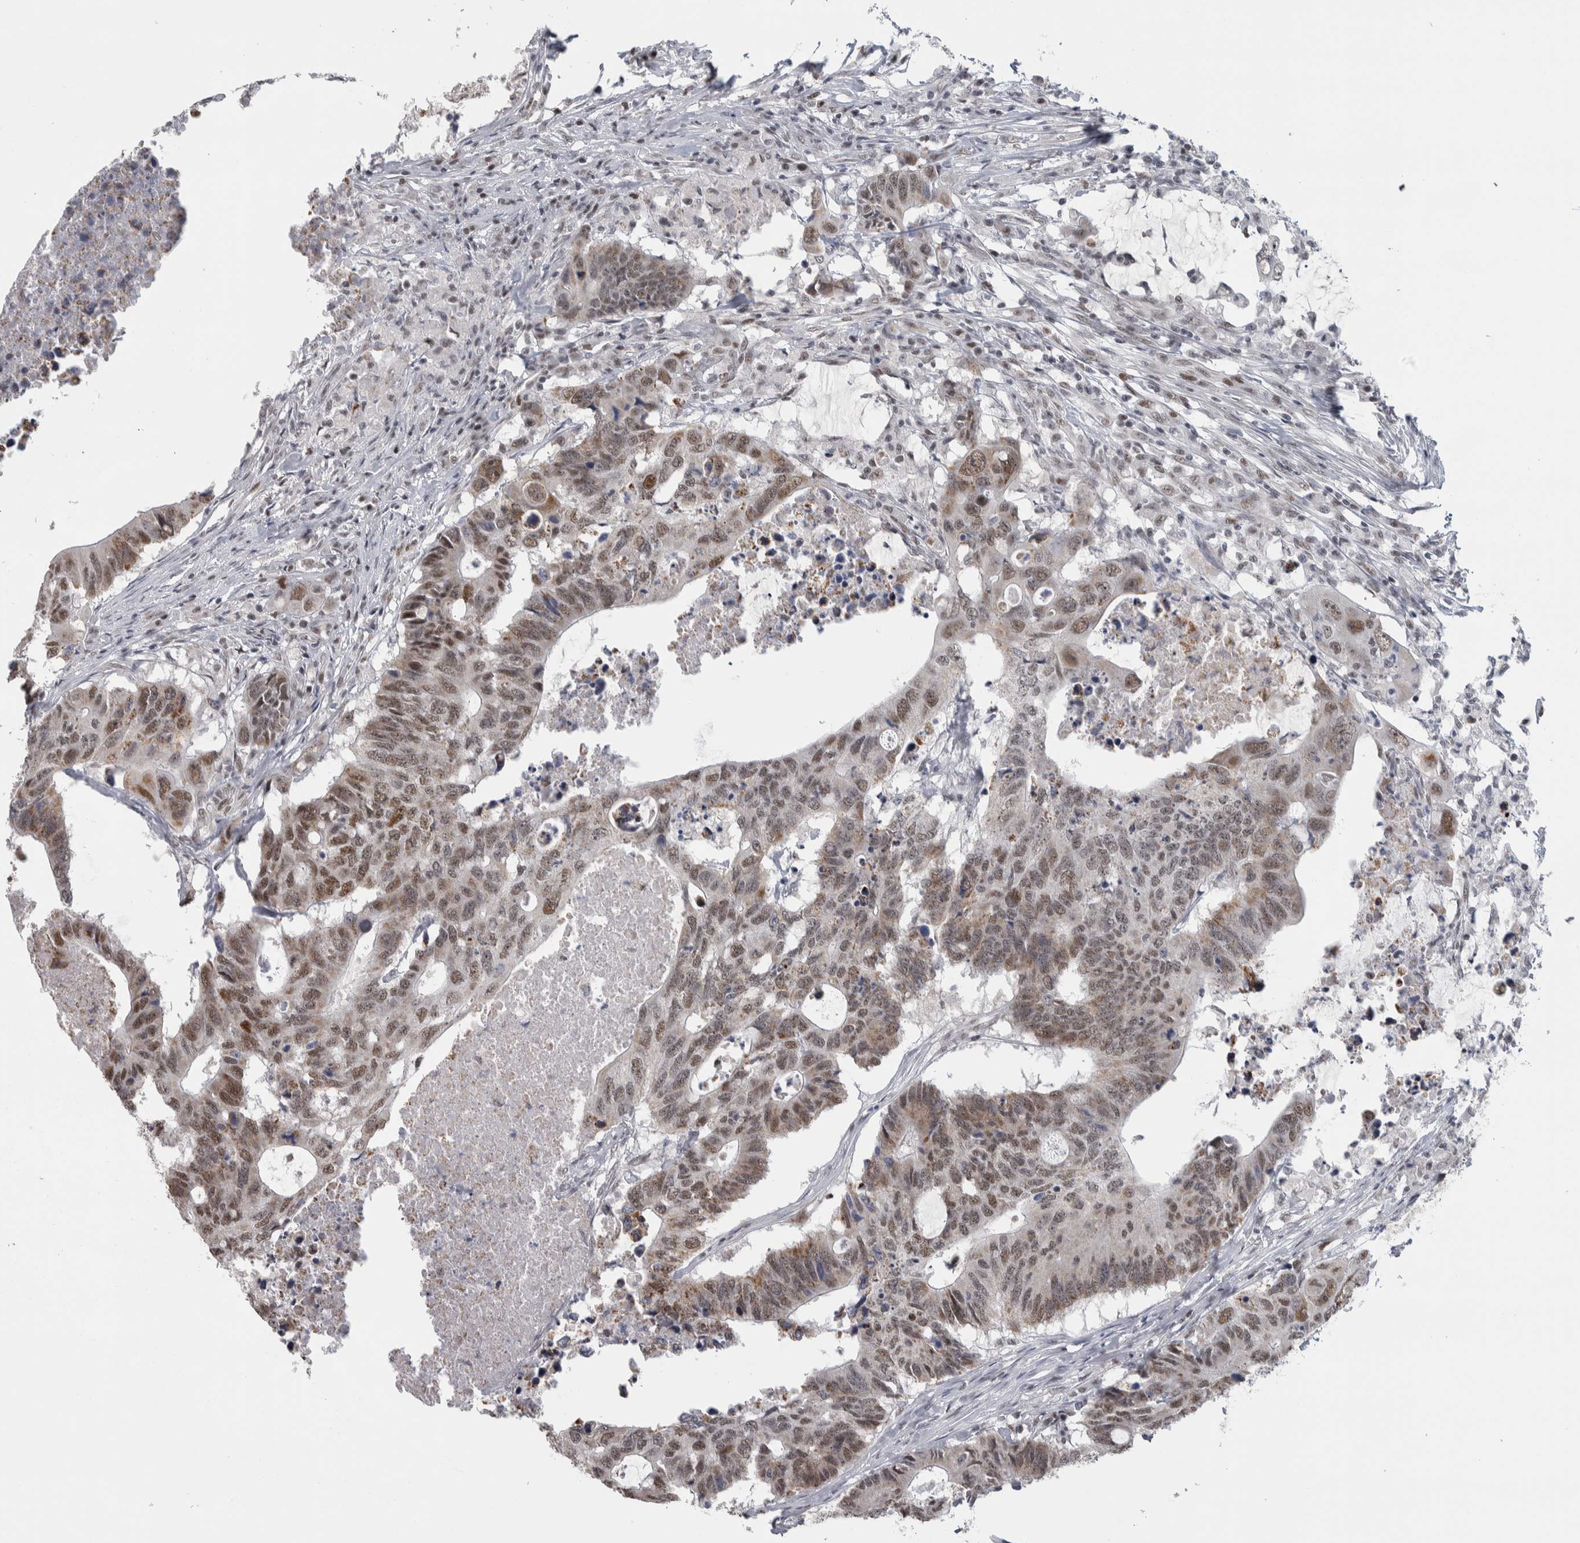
{"staining": {"intensity": "moderate", "quantity": "25%-75%", "location": "nuclear"}, "tissue": "colorectal cancer", "cell_type": "Tumor cells", "image_type": "cancer", "snomed": [{"axis": "morphology", "description": "Adenocarcinoma, NOS"}, {"axis": "topography", "description": "Colon"}], "caption": "Adenocarcinoma (colorectal) stained with a protein marker exhibits moderate staining in tumor cells.", "gene": "HEXIM2", "patient": {"sex": "male", "age": 71}}